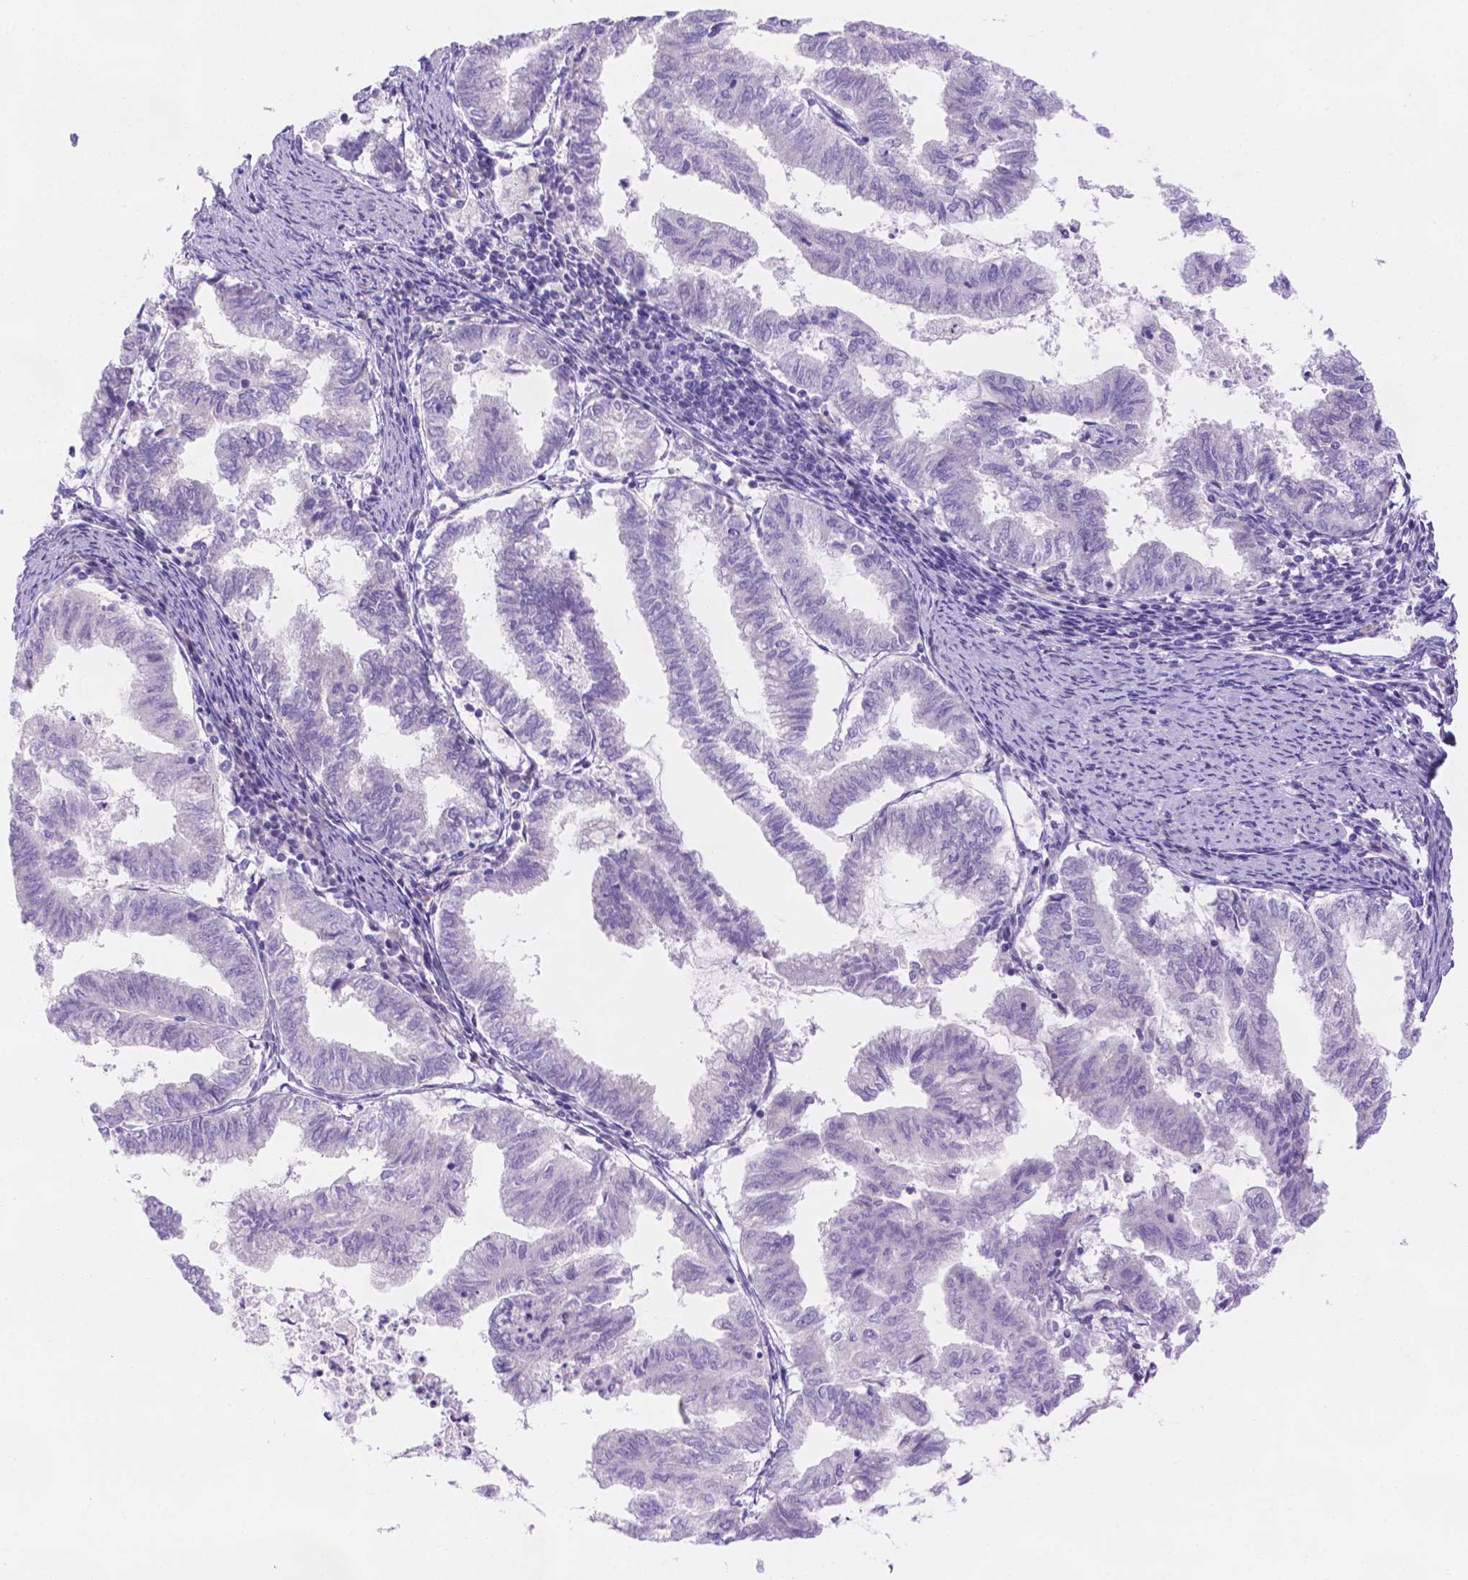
{"staining": {"intensity": "negative", "quantity": "none", "location": "none"}, "tissue": "endometrial cancer", "cell_type": "Tumor cells", "image_type": "cancer", "snomed": [{"axis": "morphology", "description": "Adenocarcinoma, NOS"}, {"axis": "topography", "description": "Endometrium"}], "caption": "Tumor cells are negative for brown protein staining in adenocarcinoma (endometrial).", "gene": "MLN", "patient": {"sex": "female", "age": 79}}